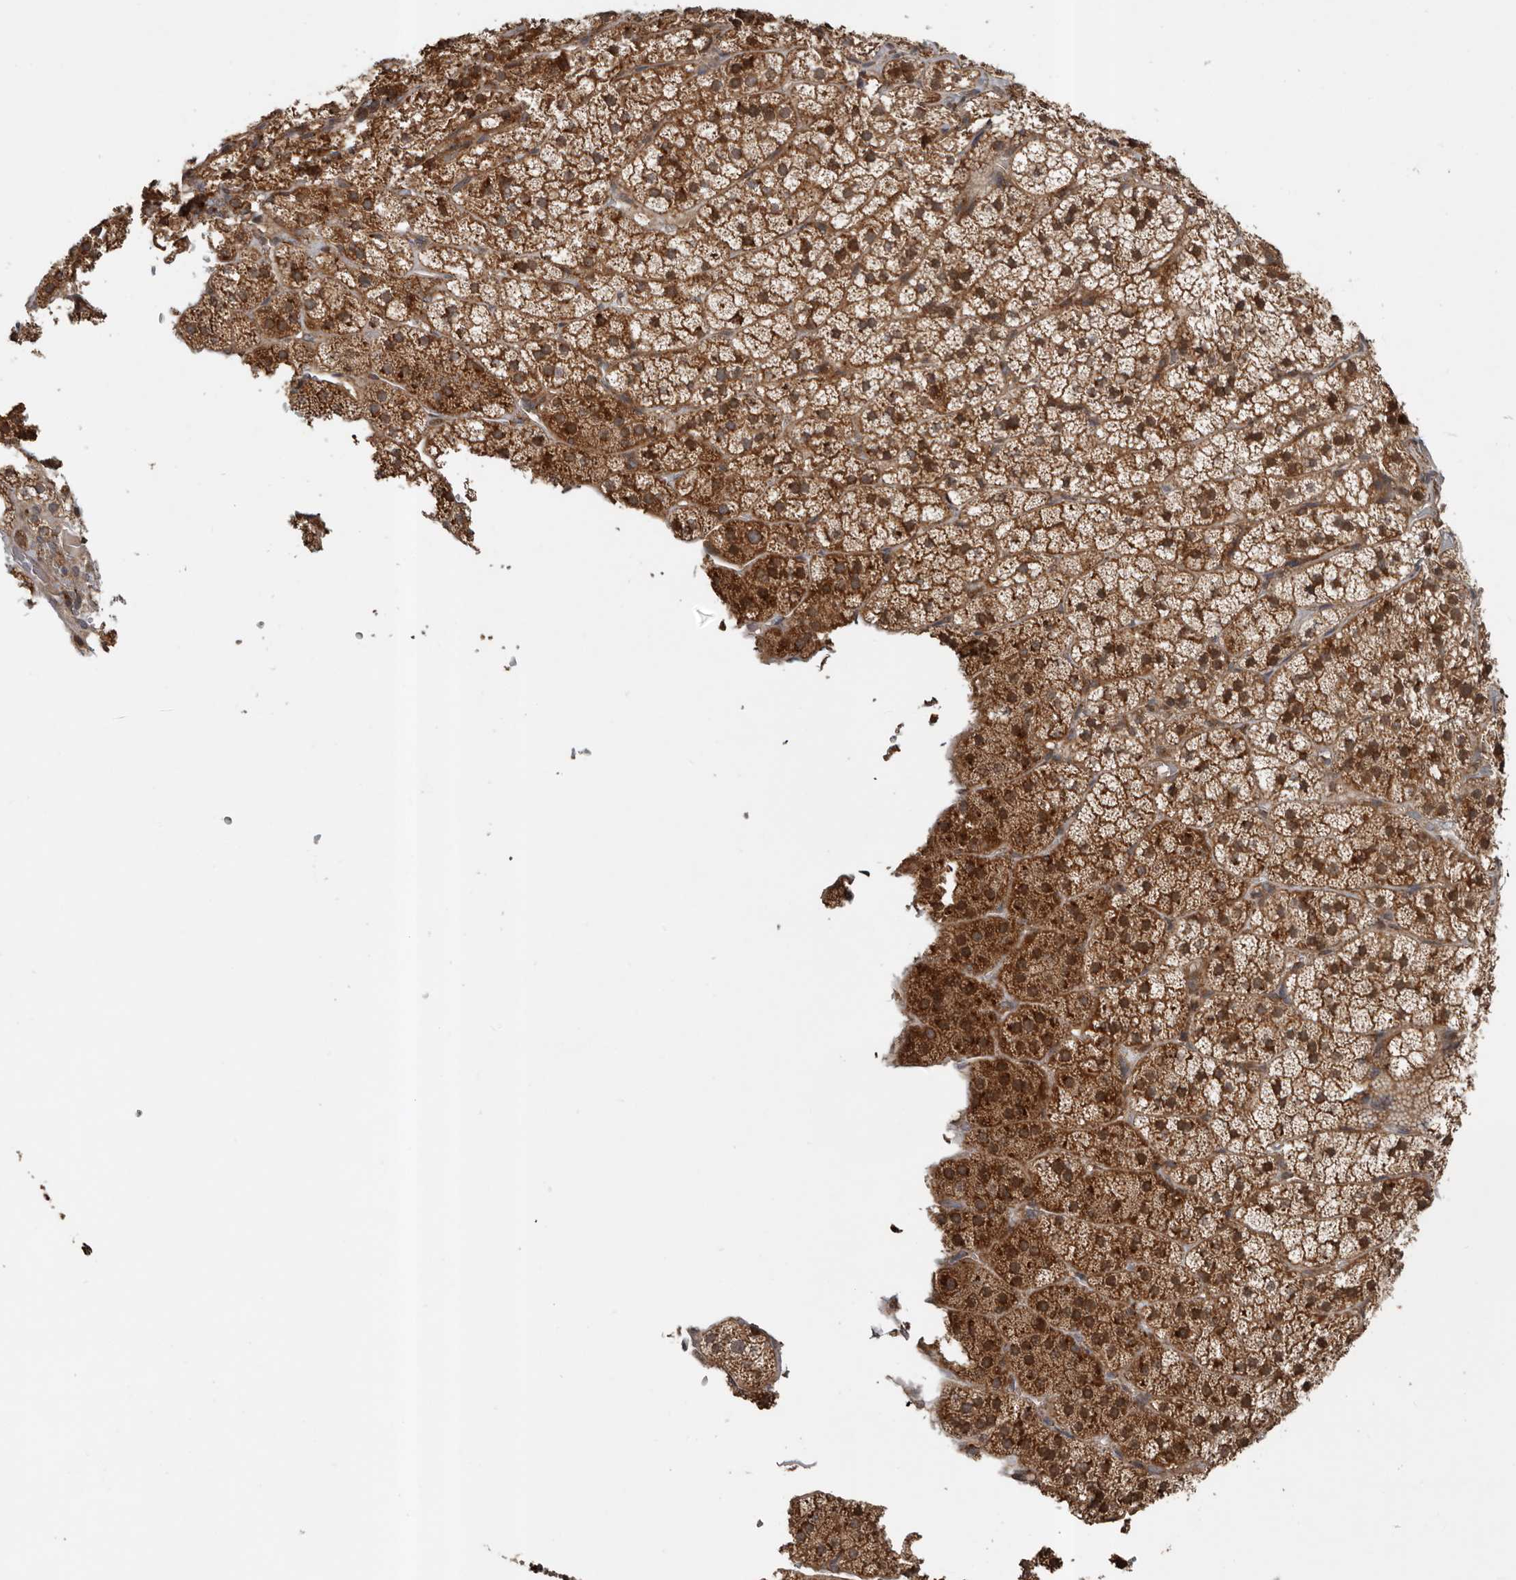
{"staining": {"intensity": "strong", "quantity": ">75%", "location": "cytoplasmic/membranous,nuclear"}, "tissue": "adrenal gland", "cell_type": "Glandular cells", "image_type": "normal", "snomed": [{"axis": "morphology", "description": "Normal tissue, NOS"}, {"axis": "topography", "description": "Adrenal gland"}], "caption": "Unremarkable adrenal gland was stained to show a protein in brown. There is high levels of strong cytoplasmic/membranous,nuclear positivity in about >75% of glandular cells. The protein of interest is shown in brown color, while the nuclei are stained blue.", "gene": "CCDC190", "patient": {"sex": "female", "age": 44}}